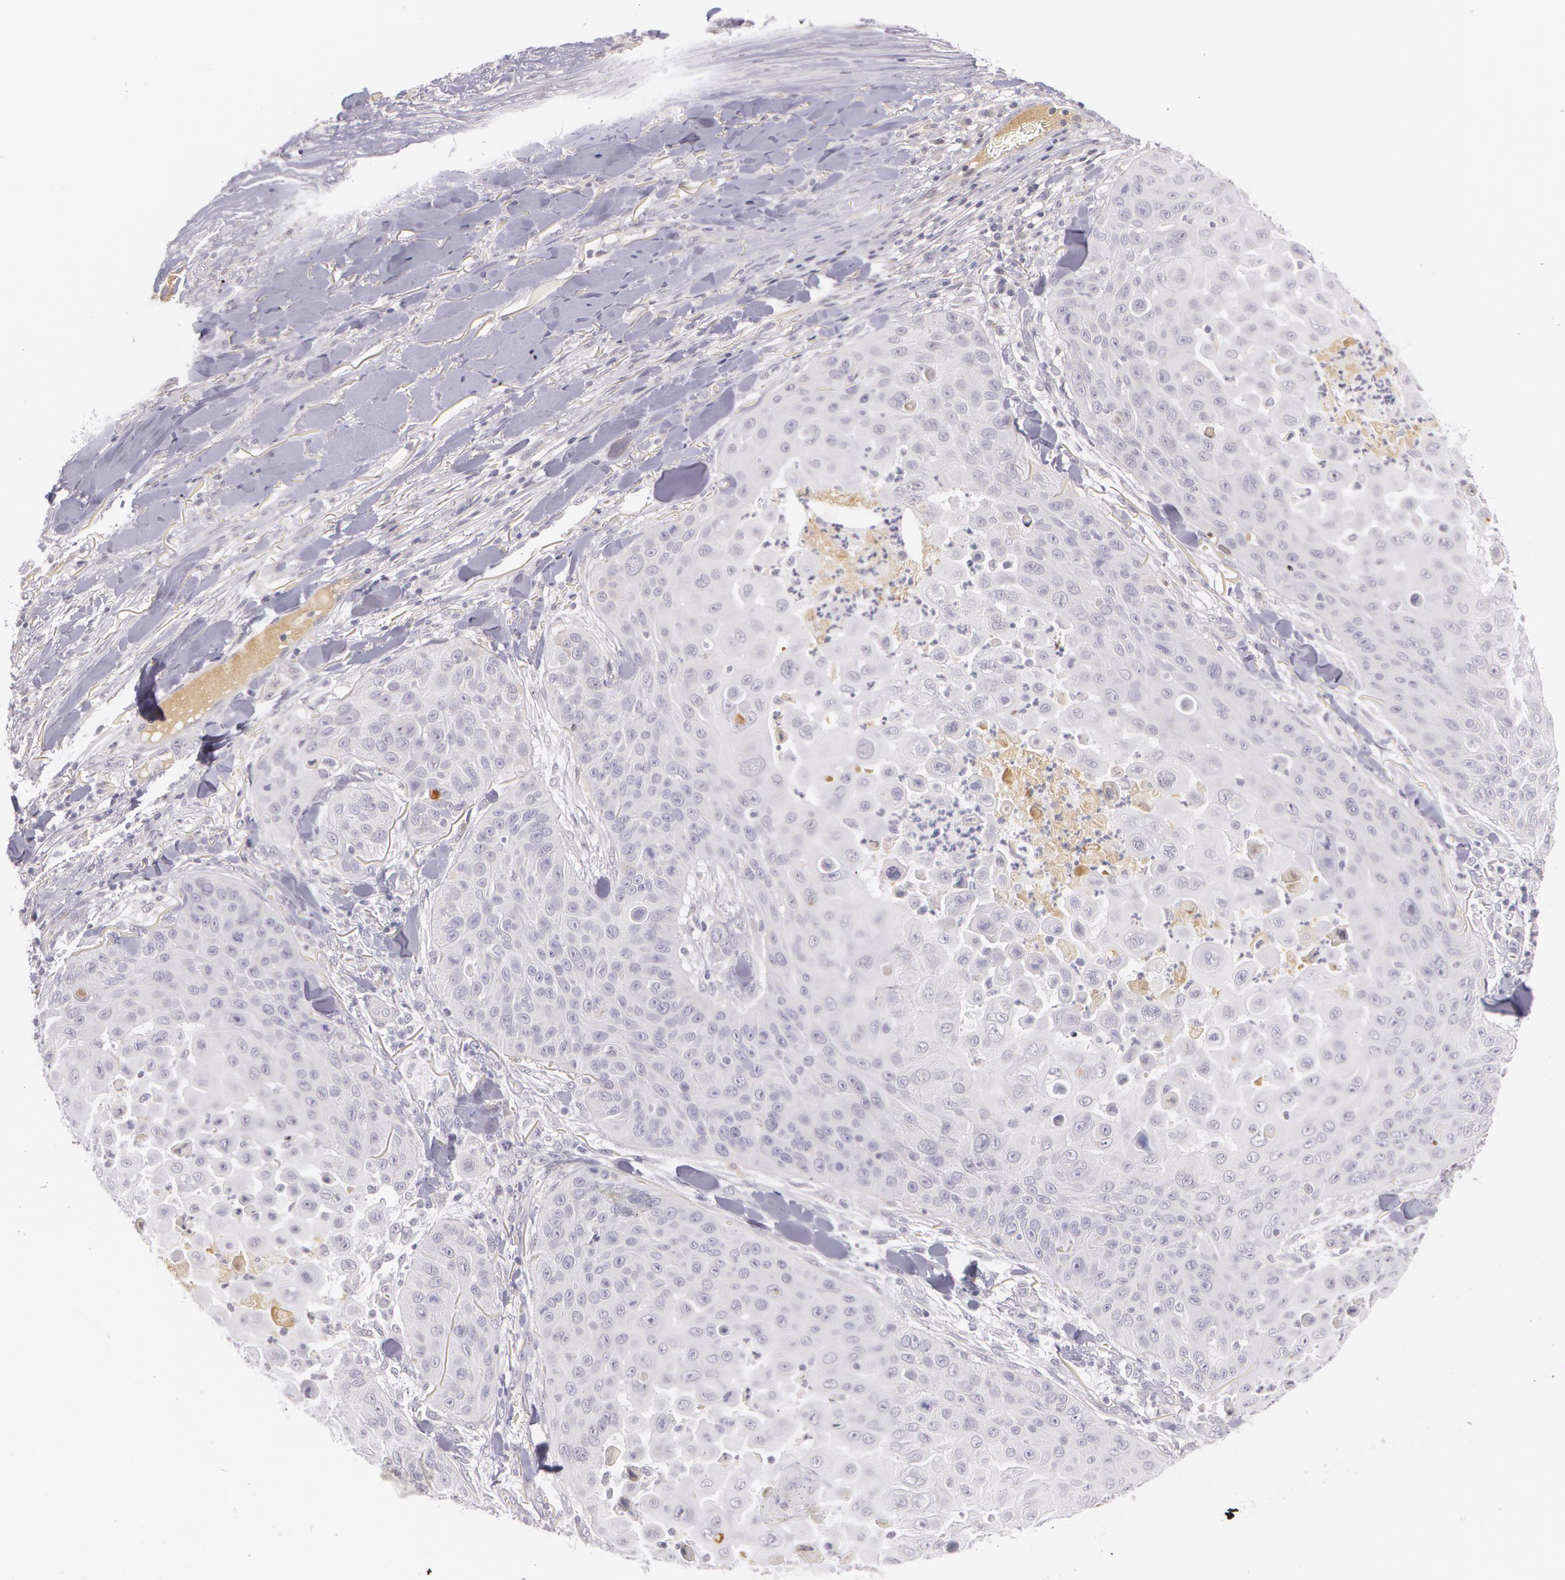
{"staining": {"intensity": "negative", "quantity": "none", "location": "none"}, "tissue": "skin cancer", "cell_type": "Tumor cells", "image_type": "cancer", "snomed": [{"axis": "morphology", "description": "Squamous cell carcinoma, NOS"}, {"axis": "topography", "description": "Skin"}], "caption": "Immunohistochemistry (IHC) of skin cancer (squamous cell carcinoma) shows no expression in tumor cells.", "gene": "LBP", "patient": {"sex": "male", "age": 82}}